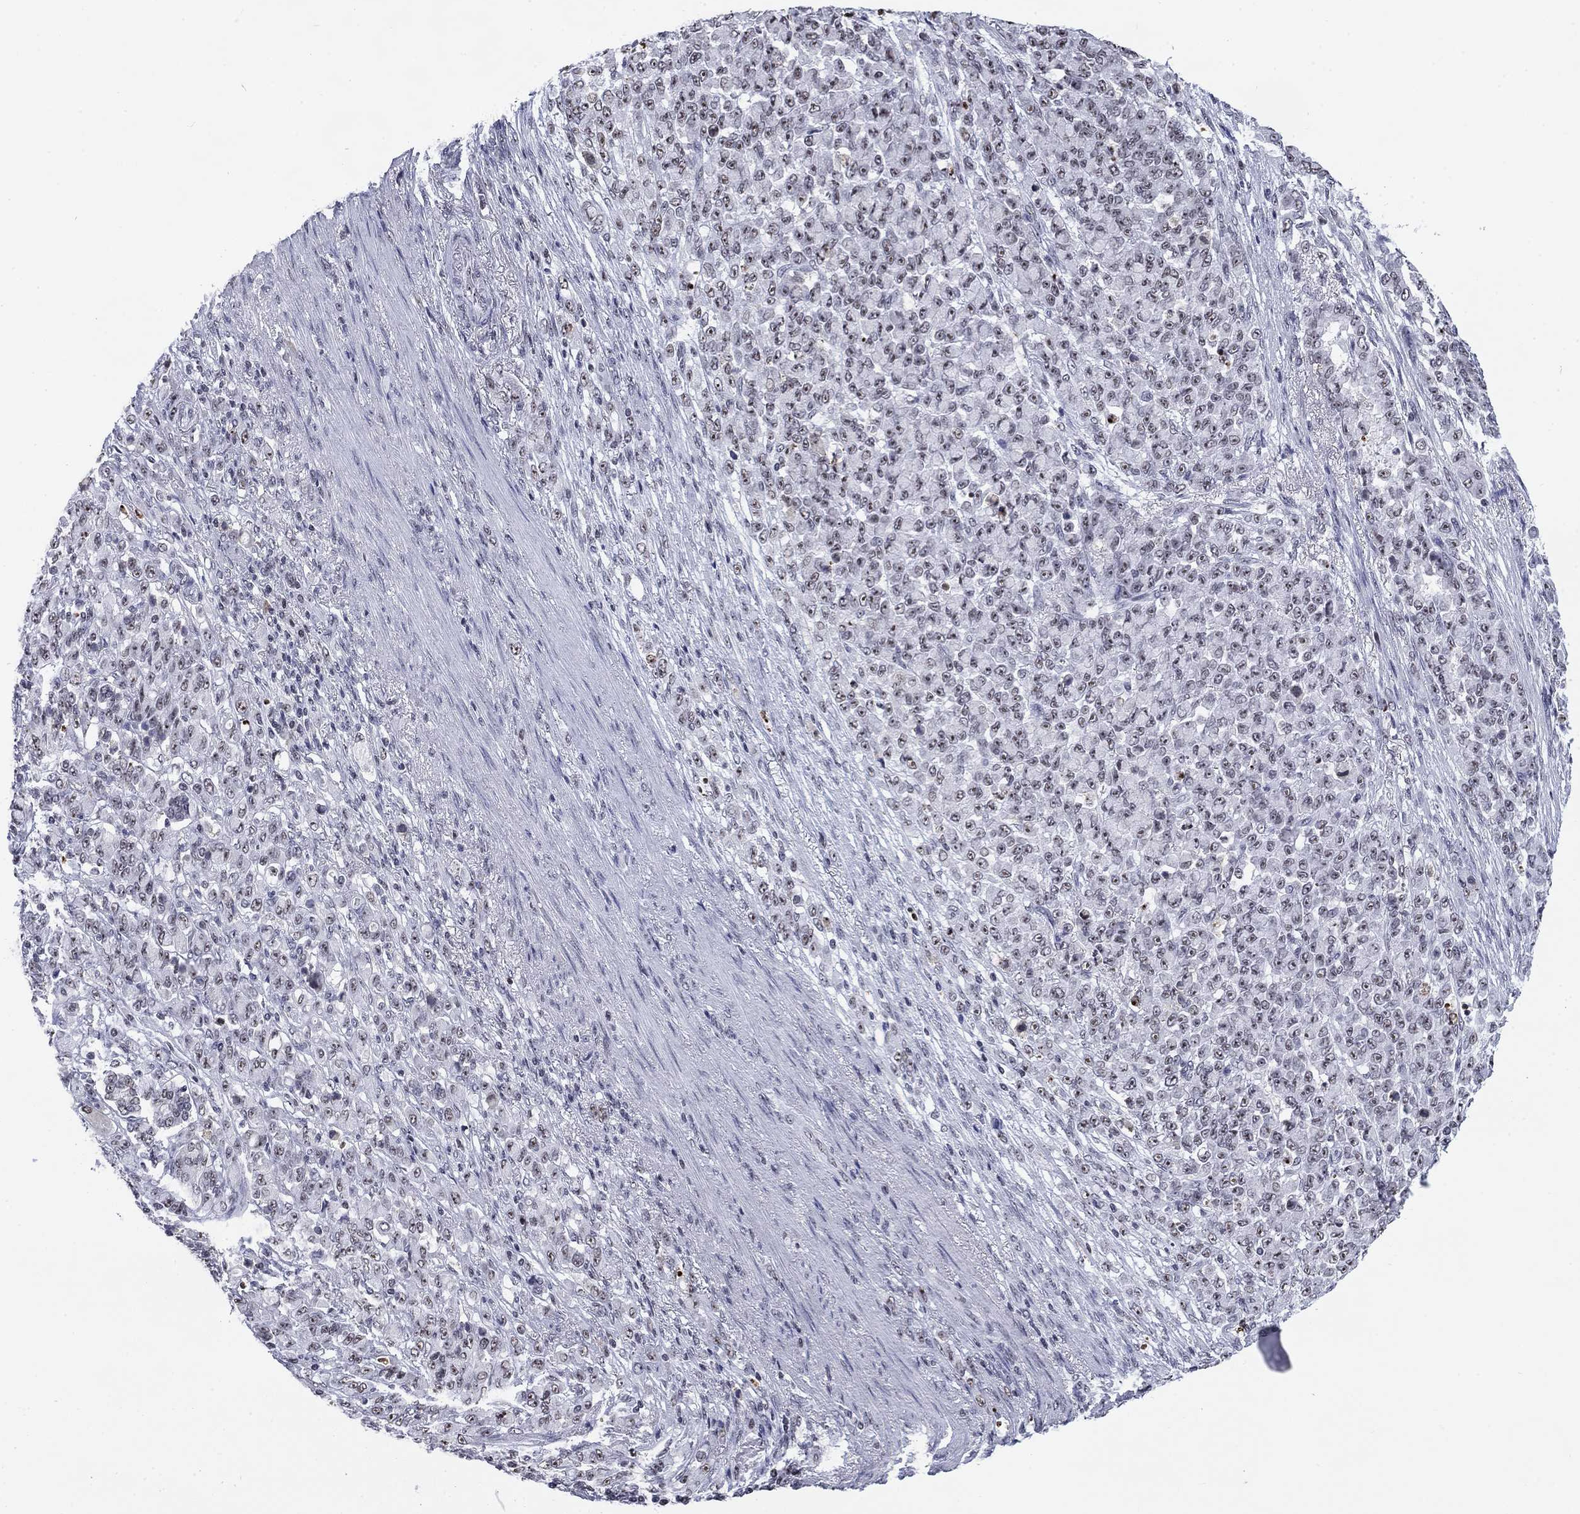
{"staining": {"intensity": "negative", "quantity": "none", "location": "none"}, "tissue": "stomach cancer", "cell_type": "Tumor cells", "image_type": "cancer", "snomed": [{"axis": "morphology", "description": "Normal tissue, NOS"}, {"axis": "morphology", "description": "Adenocarcinoma, NOS"}, {"axis": "topography", "description": "Stomach"}], "caption": "Micrograph shows no protein staining in tumor cells of stomach adenocarcinoma tissue. (IHC, brightfield microscopy, high magnification).", "gene": "CSRNP3", "patient": {"sex": "female", "age": 79}}